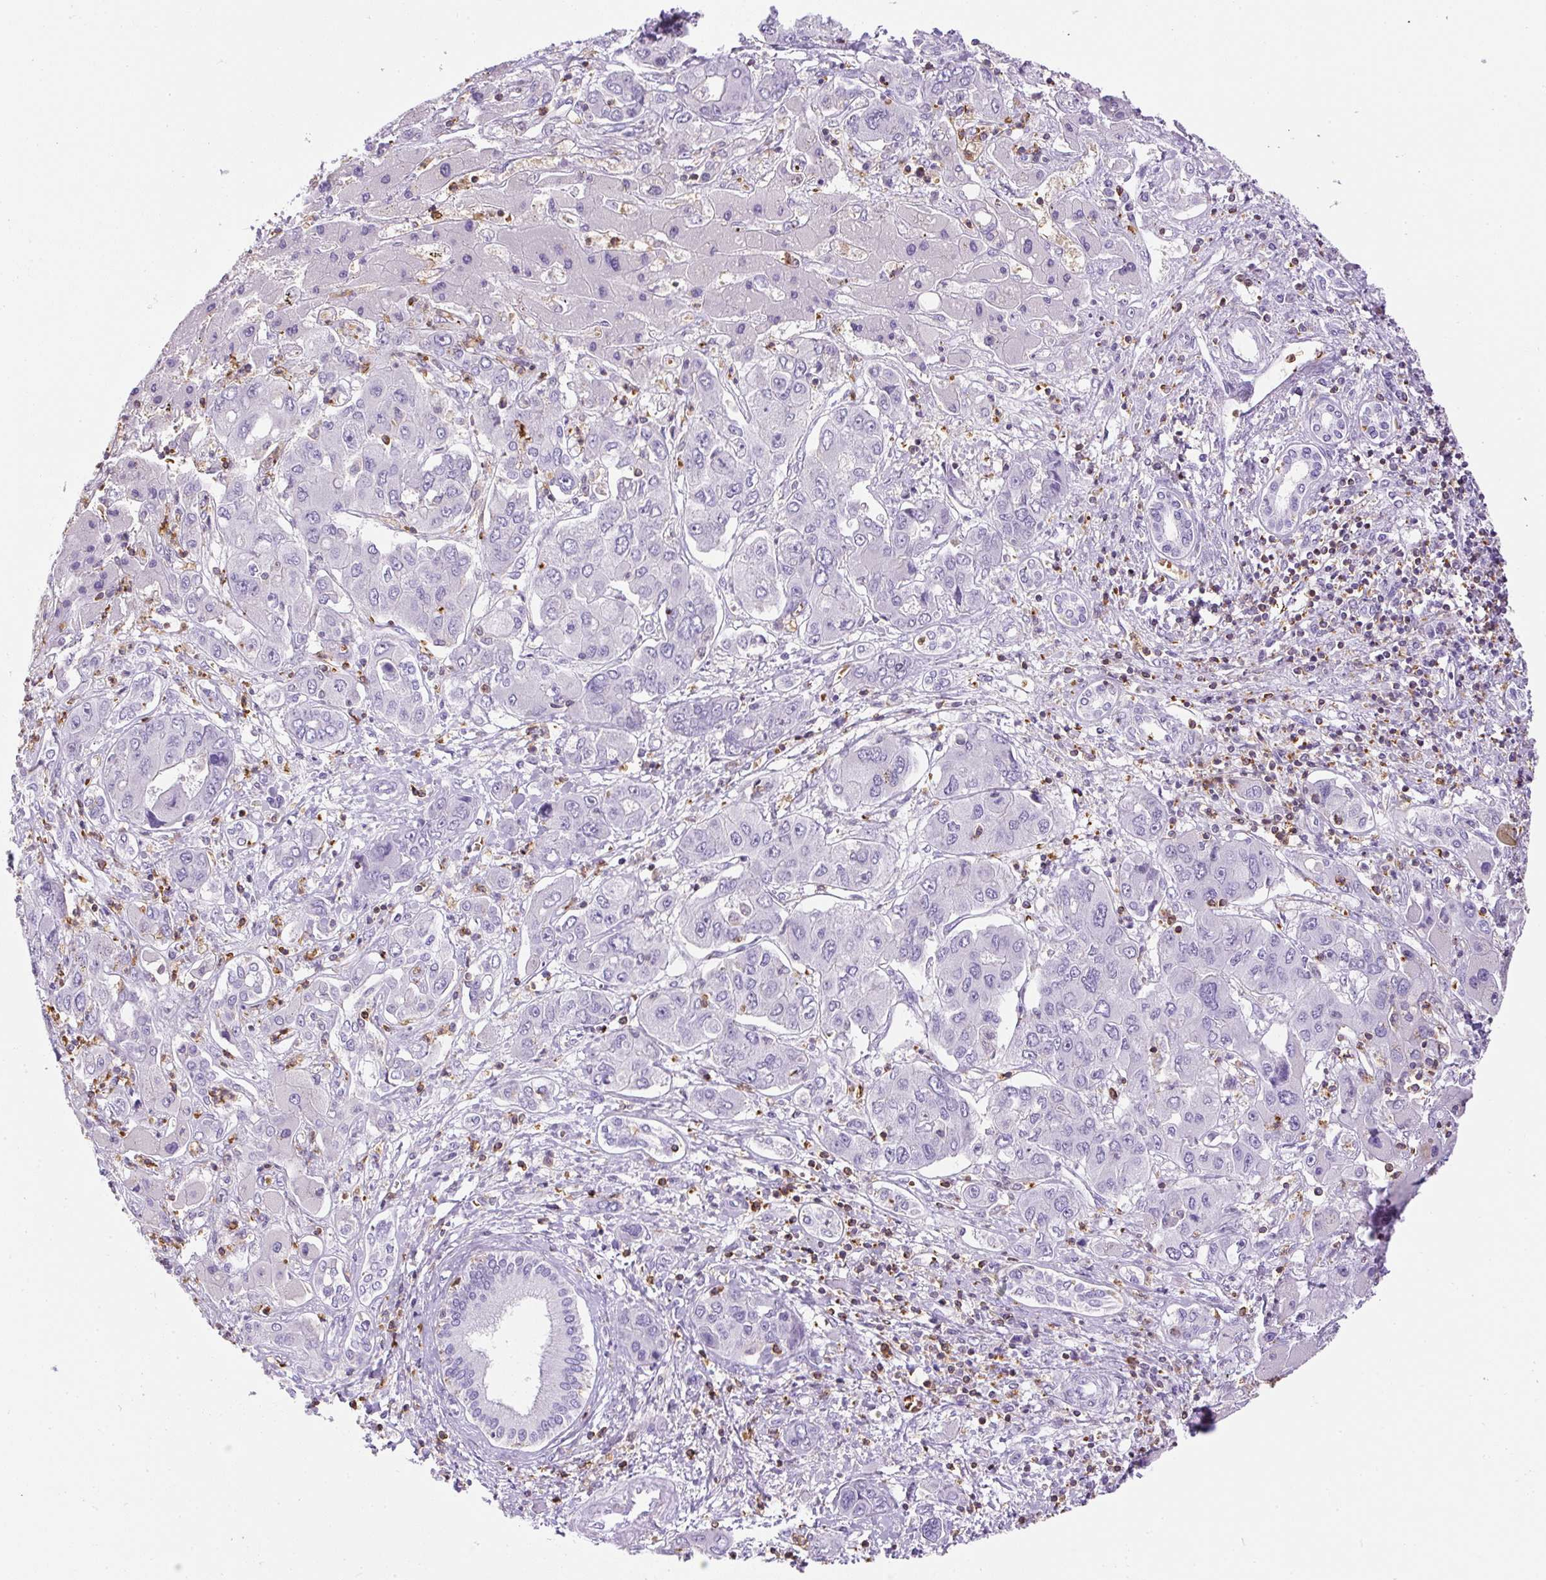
{"staining": {"intensity": "negative", "quantity": "none", "location": "none"}, "tissue": "liver cancer", "cell_type": "Tumor cells", "image_type": "cancer", "snomed": [{"axis": "morphology", "description": "Cholangiocarcinoma"}, {"axis": "topography", "description": "Liver"}], "caption": "High power microscopy histopathology image of an immunohistochemistry image of cholangiocarcinoma (liver), revealing no significant positivity in tumor cells.", "gene": "FAM228B", "patient": {"sex": "male", "age": 67}}